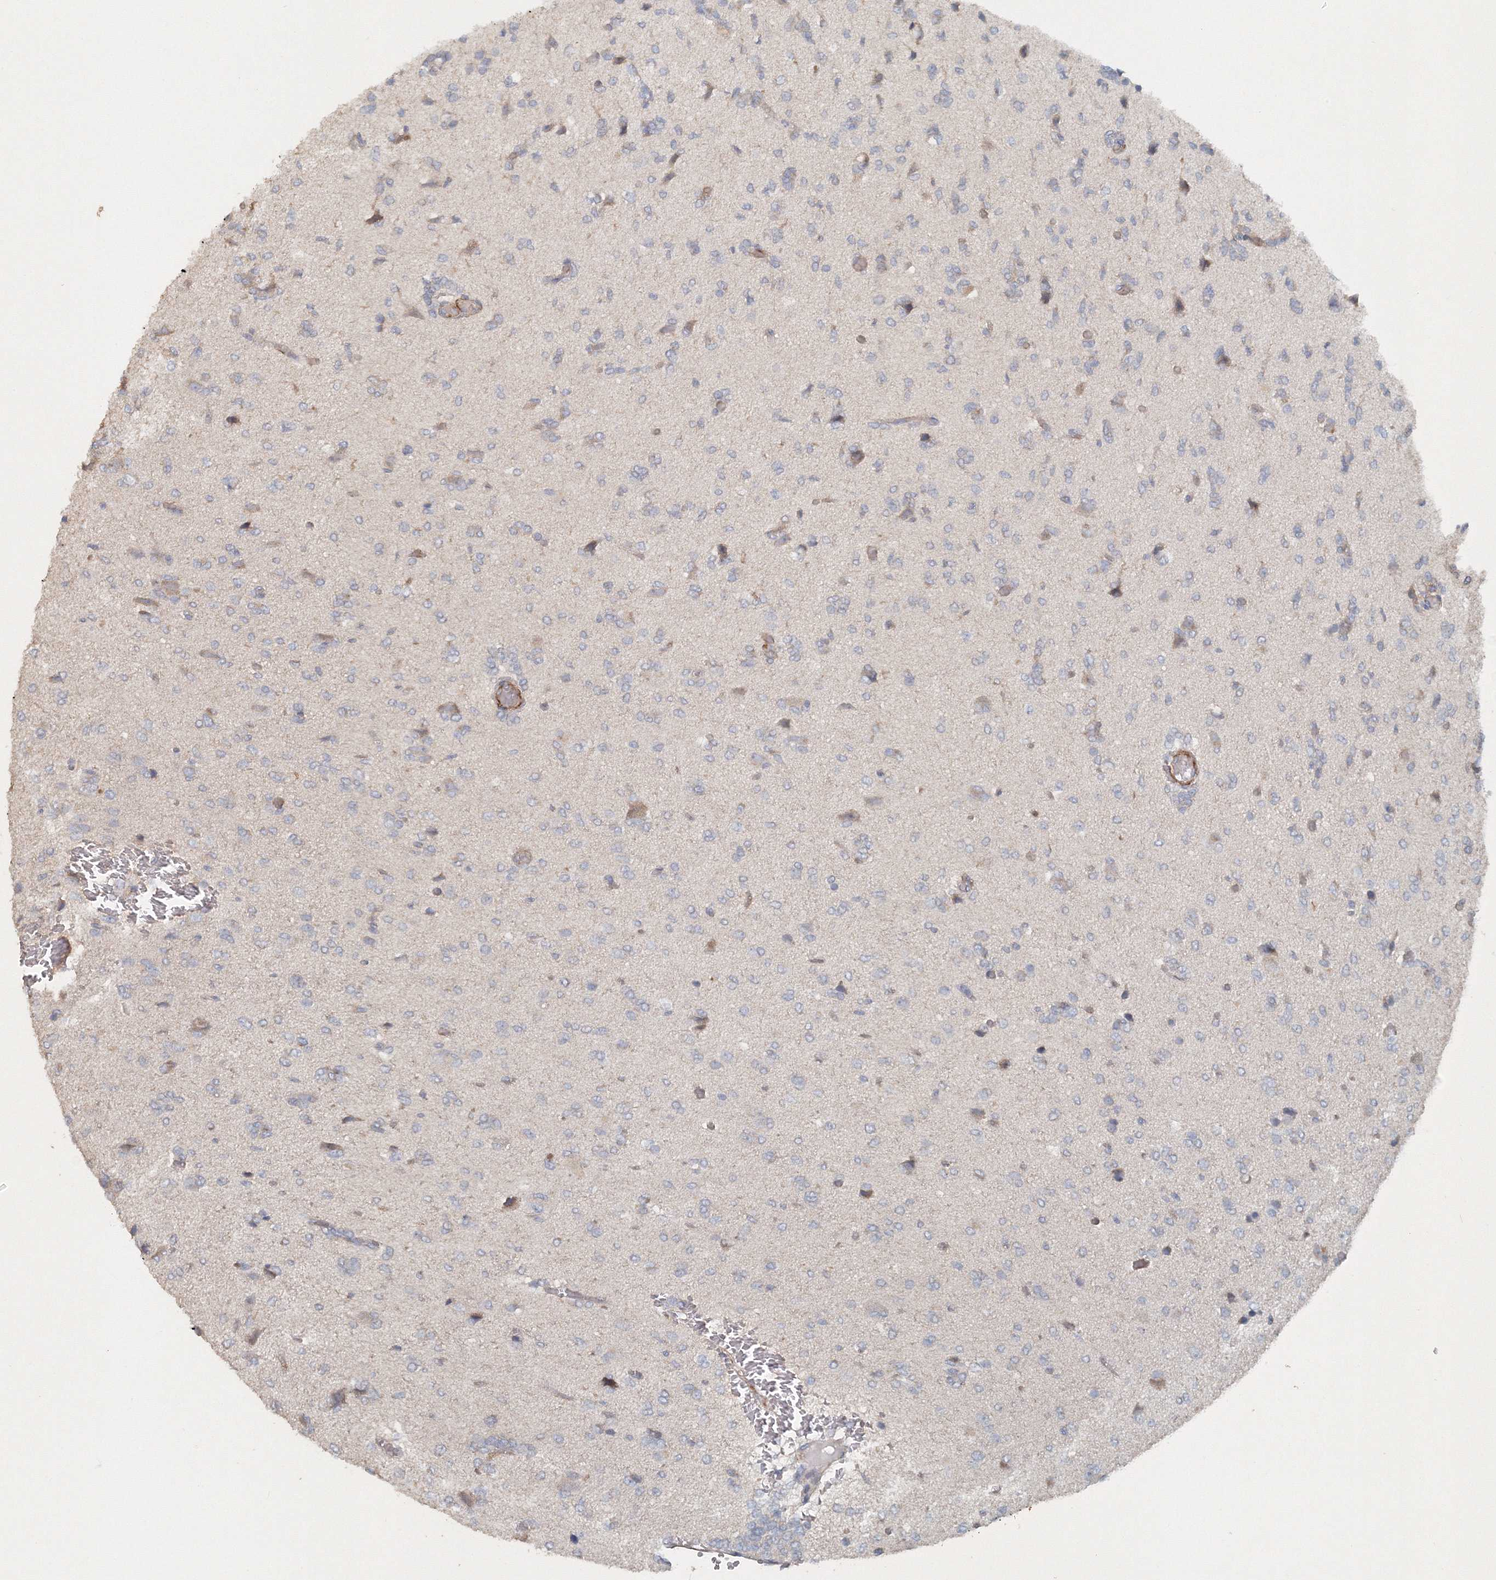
{"staining": {"intensity": "negative", "quantity": "none", "location": "none"}, "tissue": "glioma", "cell_type": "Tumor cells", "image_type": "cancer", "snomed": [{"axis": "morphology", "description": "Glioma, malignant, High grade"}, {"axis": "topography", "description": "Brain"}], "caption": "The IHC image has no significant positivity in tumor cells of malignant high-grade glioma tissue.", "gene": "NALF2", "patient": {"sex": "female", "age": 59}}